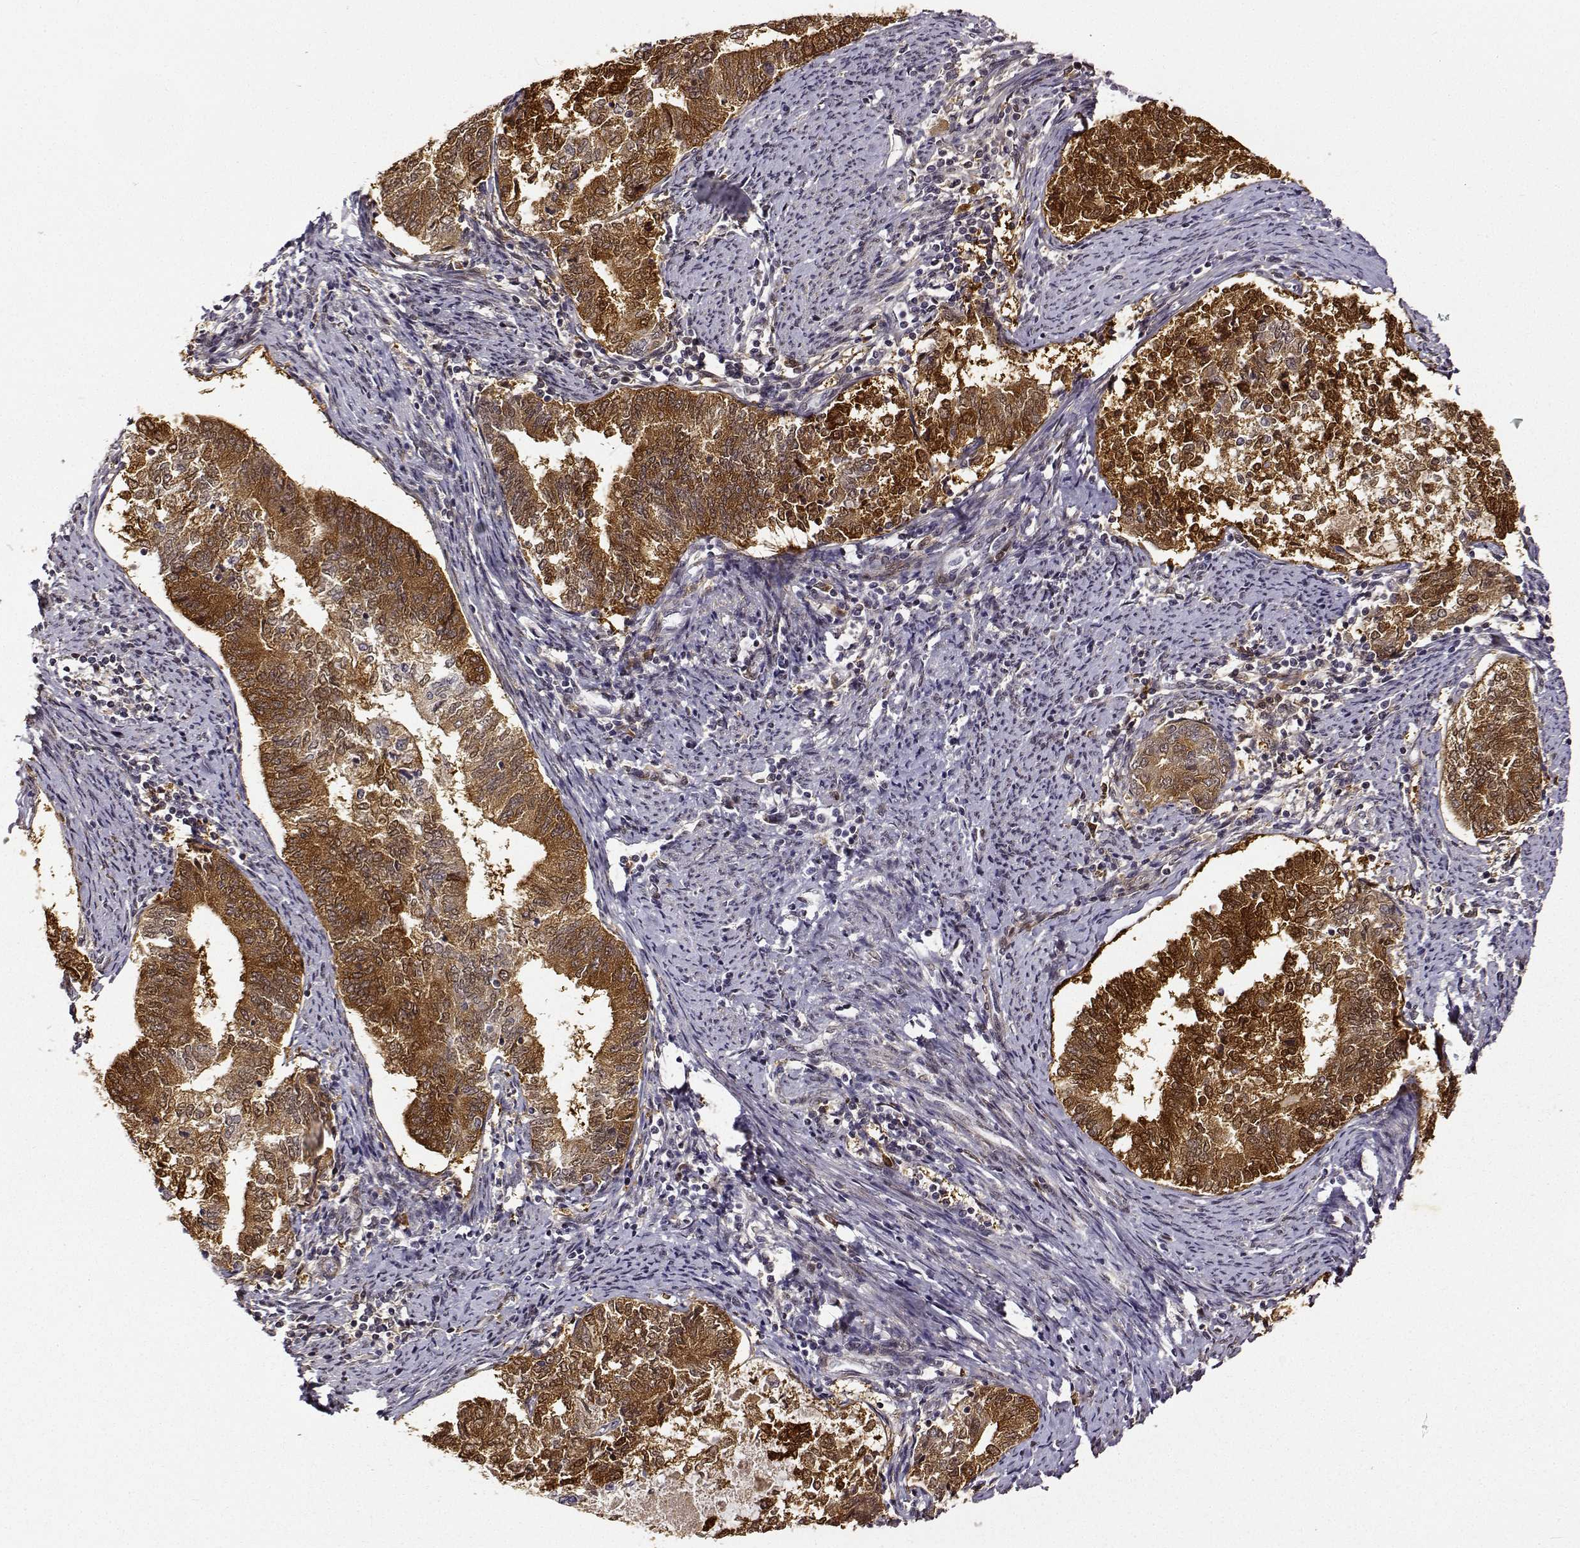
{"staining": {"intensity": "strong", "quantity": ">75%", "location": "cytoplasmic/membranous"}, "tissue": "endometrial cancer", "cell_type": "Tumor cells", "image_type": "cancer", "snomed": [{"axis": "morphology", "description": "Adenocarcinoma, NOS"}, {"axis": "topography", "description": "Endometrium"}], "caption": "Protein staining of endometrial cancer (adenocarcinoma) tissue reveals strong cytoplasmic/membranous expression in about >75% of tumor cells.", "gene": "PHGDH", "patient": {"sex": "female", "age": 65}}